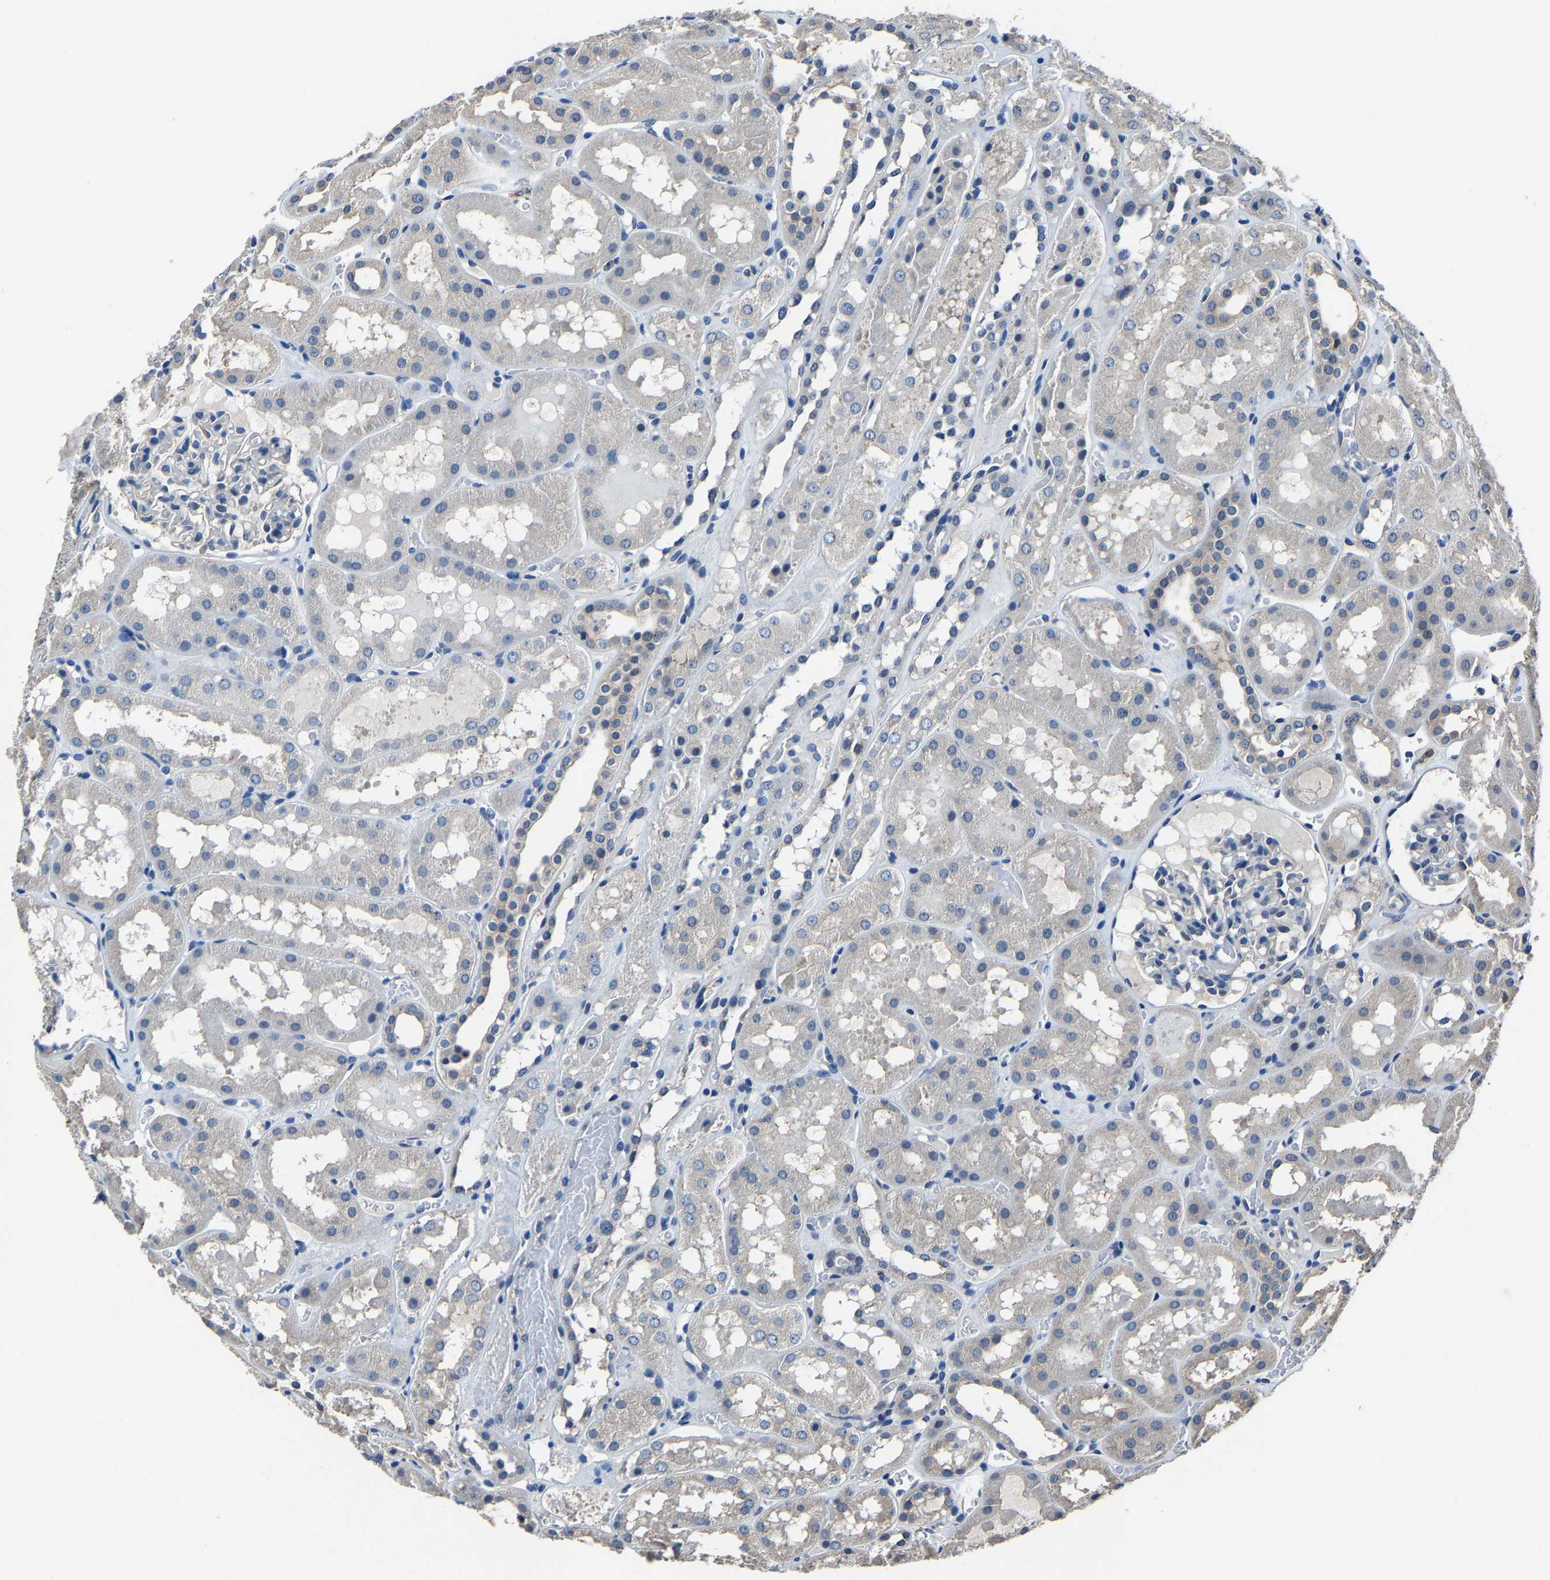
{"staining": {"intensity": "negative", "quantity": "none", "location": "none"}, "tissue": "kidney", "cell_type": "Cells in glomeruli", "image_type": "normal", "snomed": [{"axis": "morphology", "description": "Normal tissue, NOS"}, {"axis": "topography", "description": "Kidney"}, {"axis": "topography", "description": "Urinary bladder"}], "caption": "IHC image of normal kidney: kidney stained with DAB demonstrates no significant protein staining in cells in glomeruli.", "gene": "STRBP", "patient": {"sex": "male", "age": 16}}